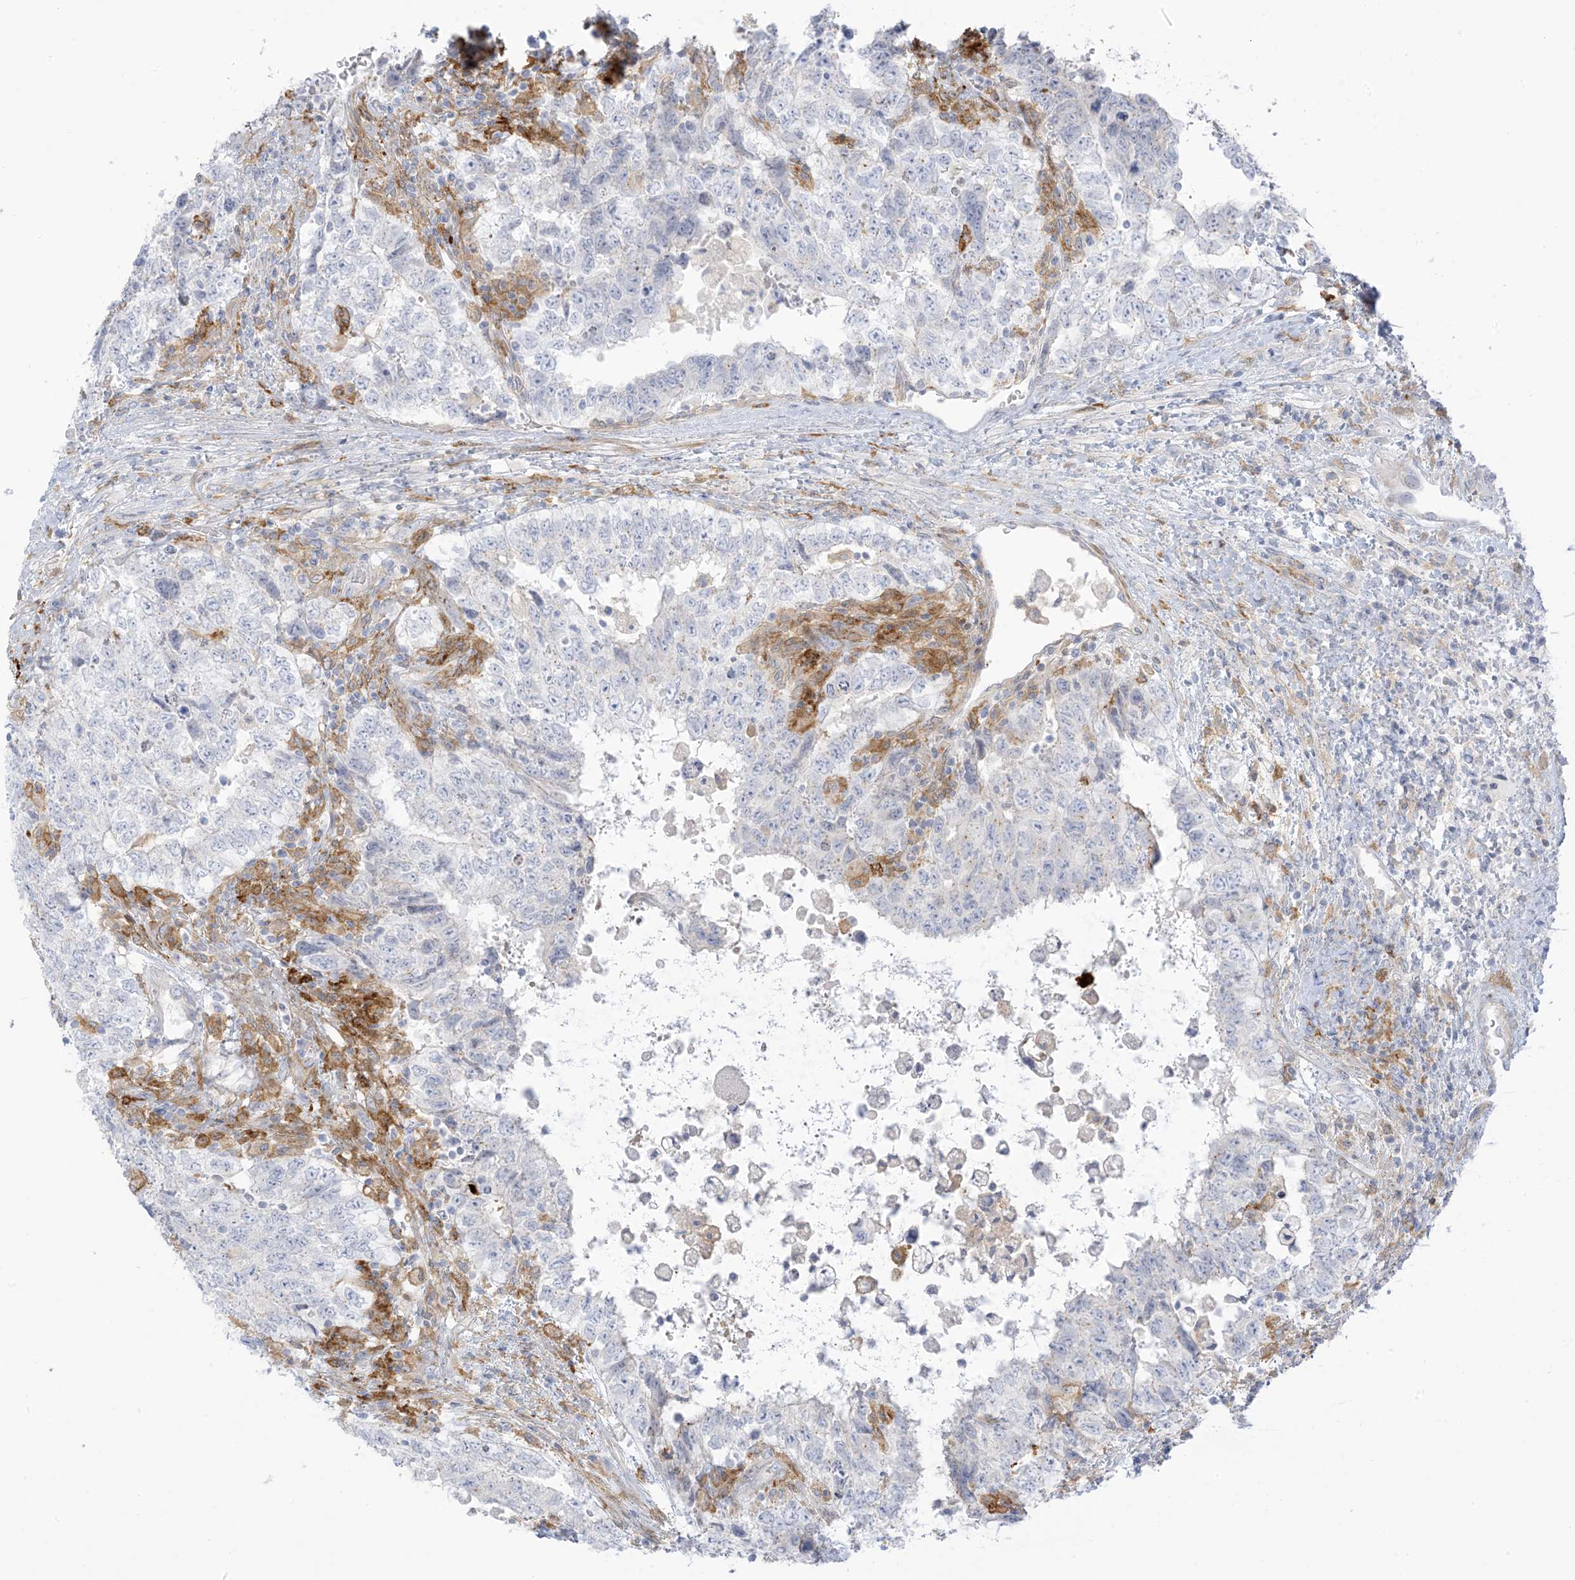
{"staining": {"intensity": "negative", "quantity": "none", "location": "none"}, "tissue": "testis cancer", "cell_type": "Tumor cells", "image_type": "cancer", "snomed": [{"axis": "morphology", "description": "Carcinoma, Embryonal, NOS"}, {"axis": "topography", "description": "Testis"}], "caption": "Immunohistochemistry (IHC) of human testis cancer (embryonal carcinoma) shows no staining in tumor cells.", "gene": "ICMT", "patient": {"sex": "male", "age": 37}}